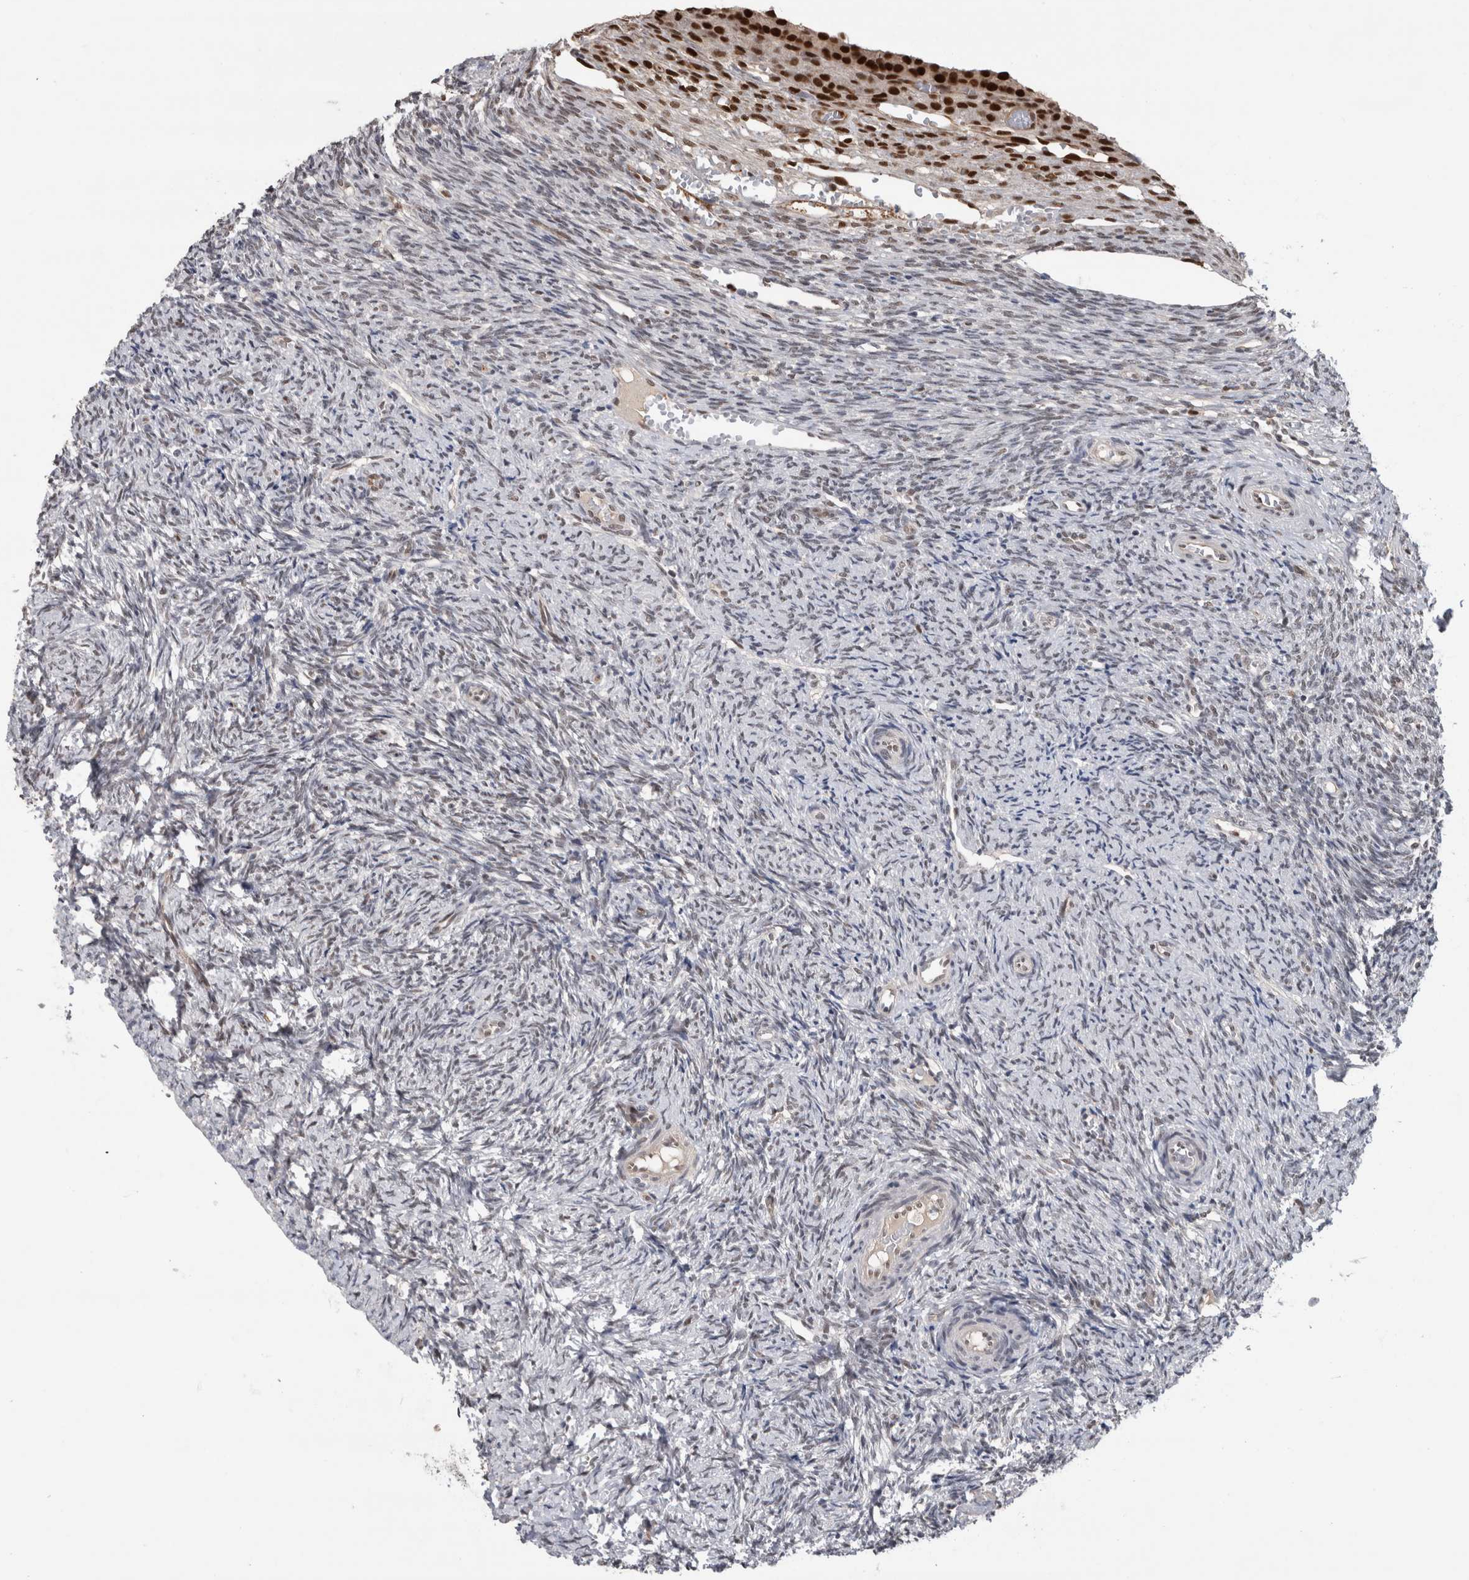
{"staining": {"intensity": "strong", "quantity": ">75%", "location": "nuclear"}, "tissue": "ovary", "cell_type": "Follicle cells", "image_type": "normal", "snomed": [{"axis": "morphology", "description": "Normal tissue, NOS"}, {"axis": "topography", "description": "Ovary"}], "caption": "Immunohistochemistry (IHC) image of normal ovary stained for a protein (brown), which demonstrates high levels of strong nuclear expression in about >75% of follicle cells.", "gene": "POLD2", "patient": {"sex": "female", "age": 41}}